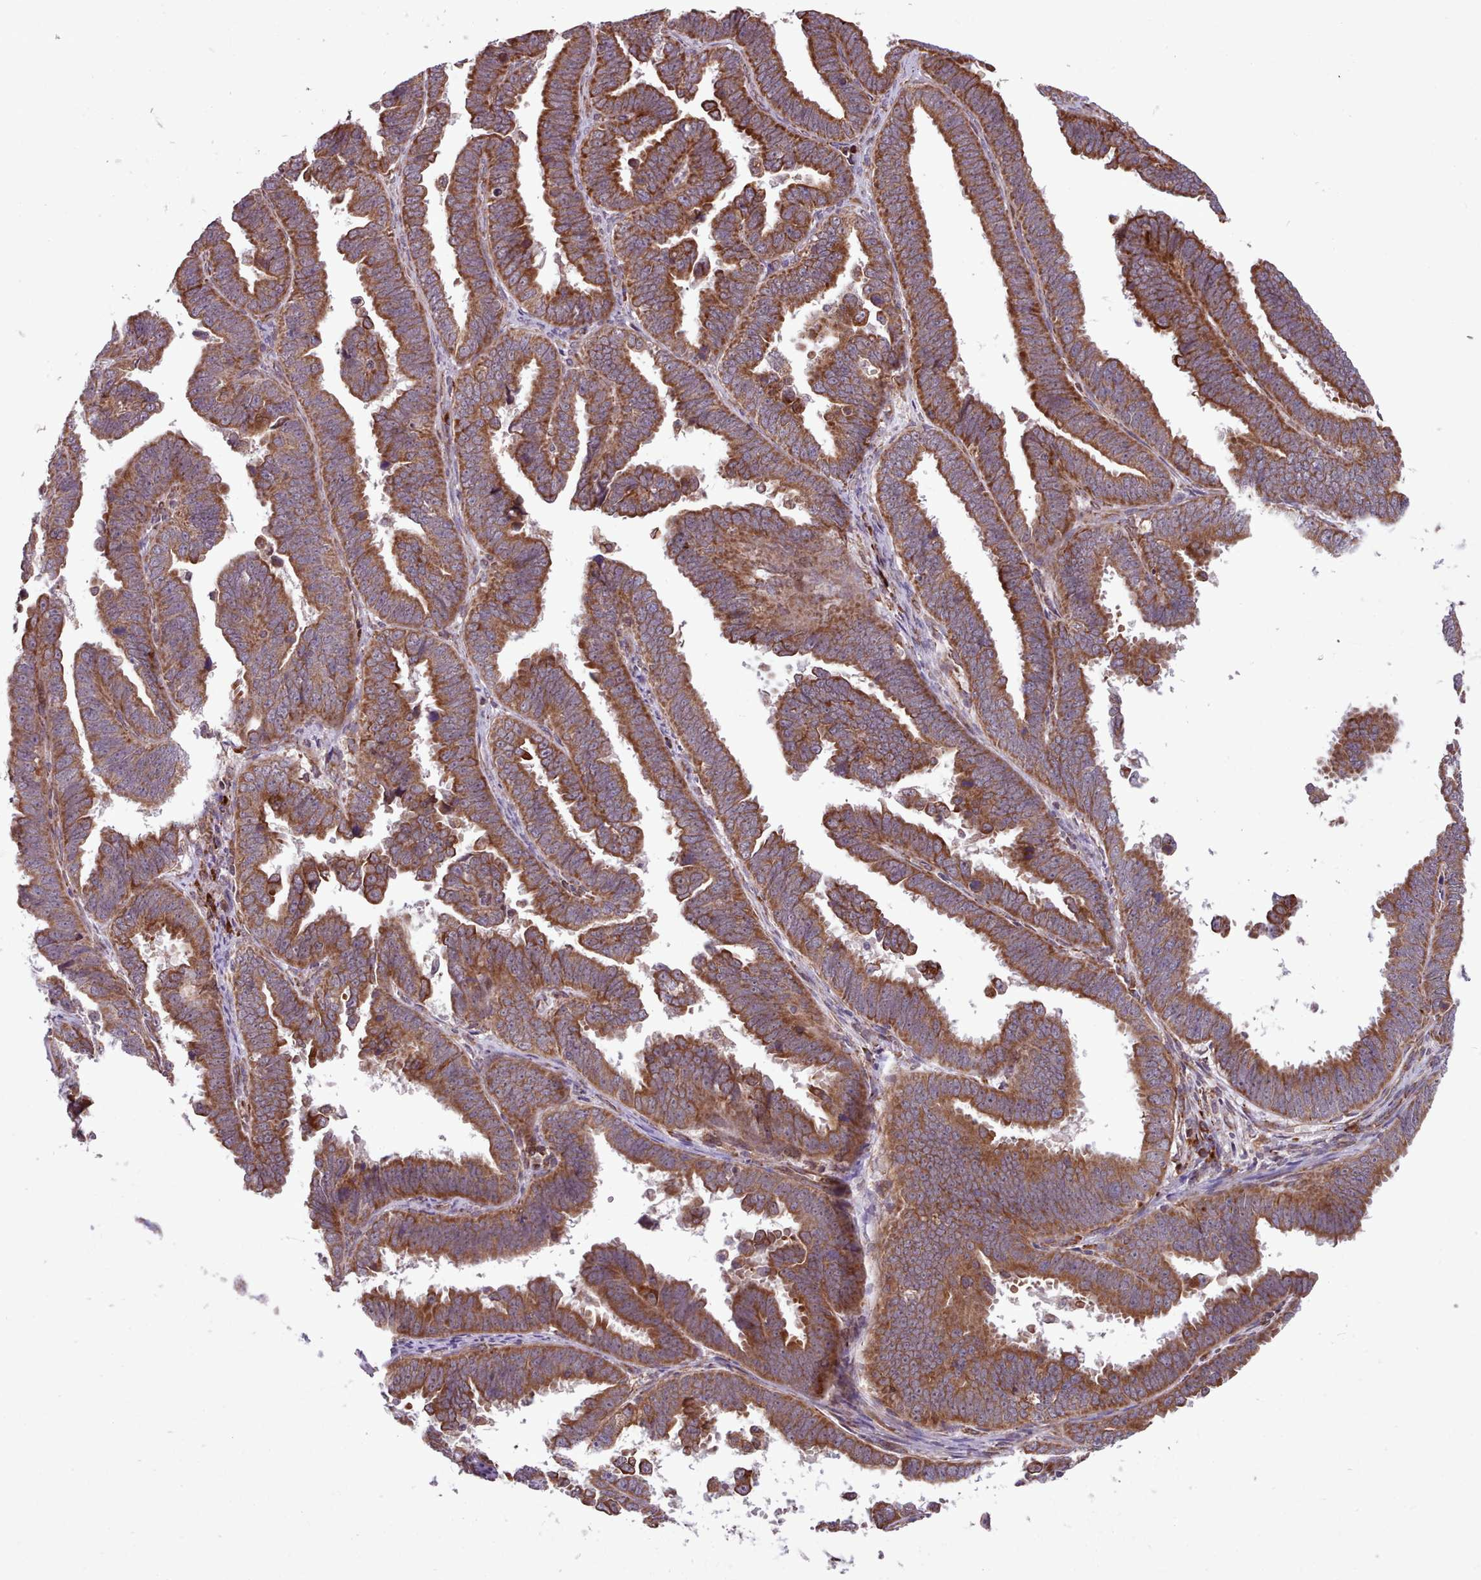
{"staining": {"intensity": "strong", "quantity": ">75%", "location": "cytoplasmic/membranous"}, "tissue": "endometrial cancer", "cell_type": "Tumor cells", "image_type": "cancer", "snomed": [{"axis": "morphology", "description": "Adenocarcinoma, NOS"}, {"axis": "topography", "description": "Endometrium"}], "caption": "An image of human endometrial adenocarcinoma stained for a protein shows strong cytoplasmic/membranous brown staining in tumor cells.", "gene": "TTLL3", "patient": {"sex": "female", "age": 75}}